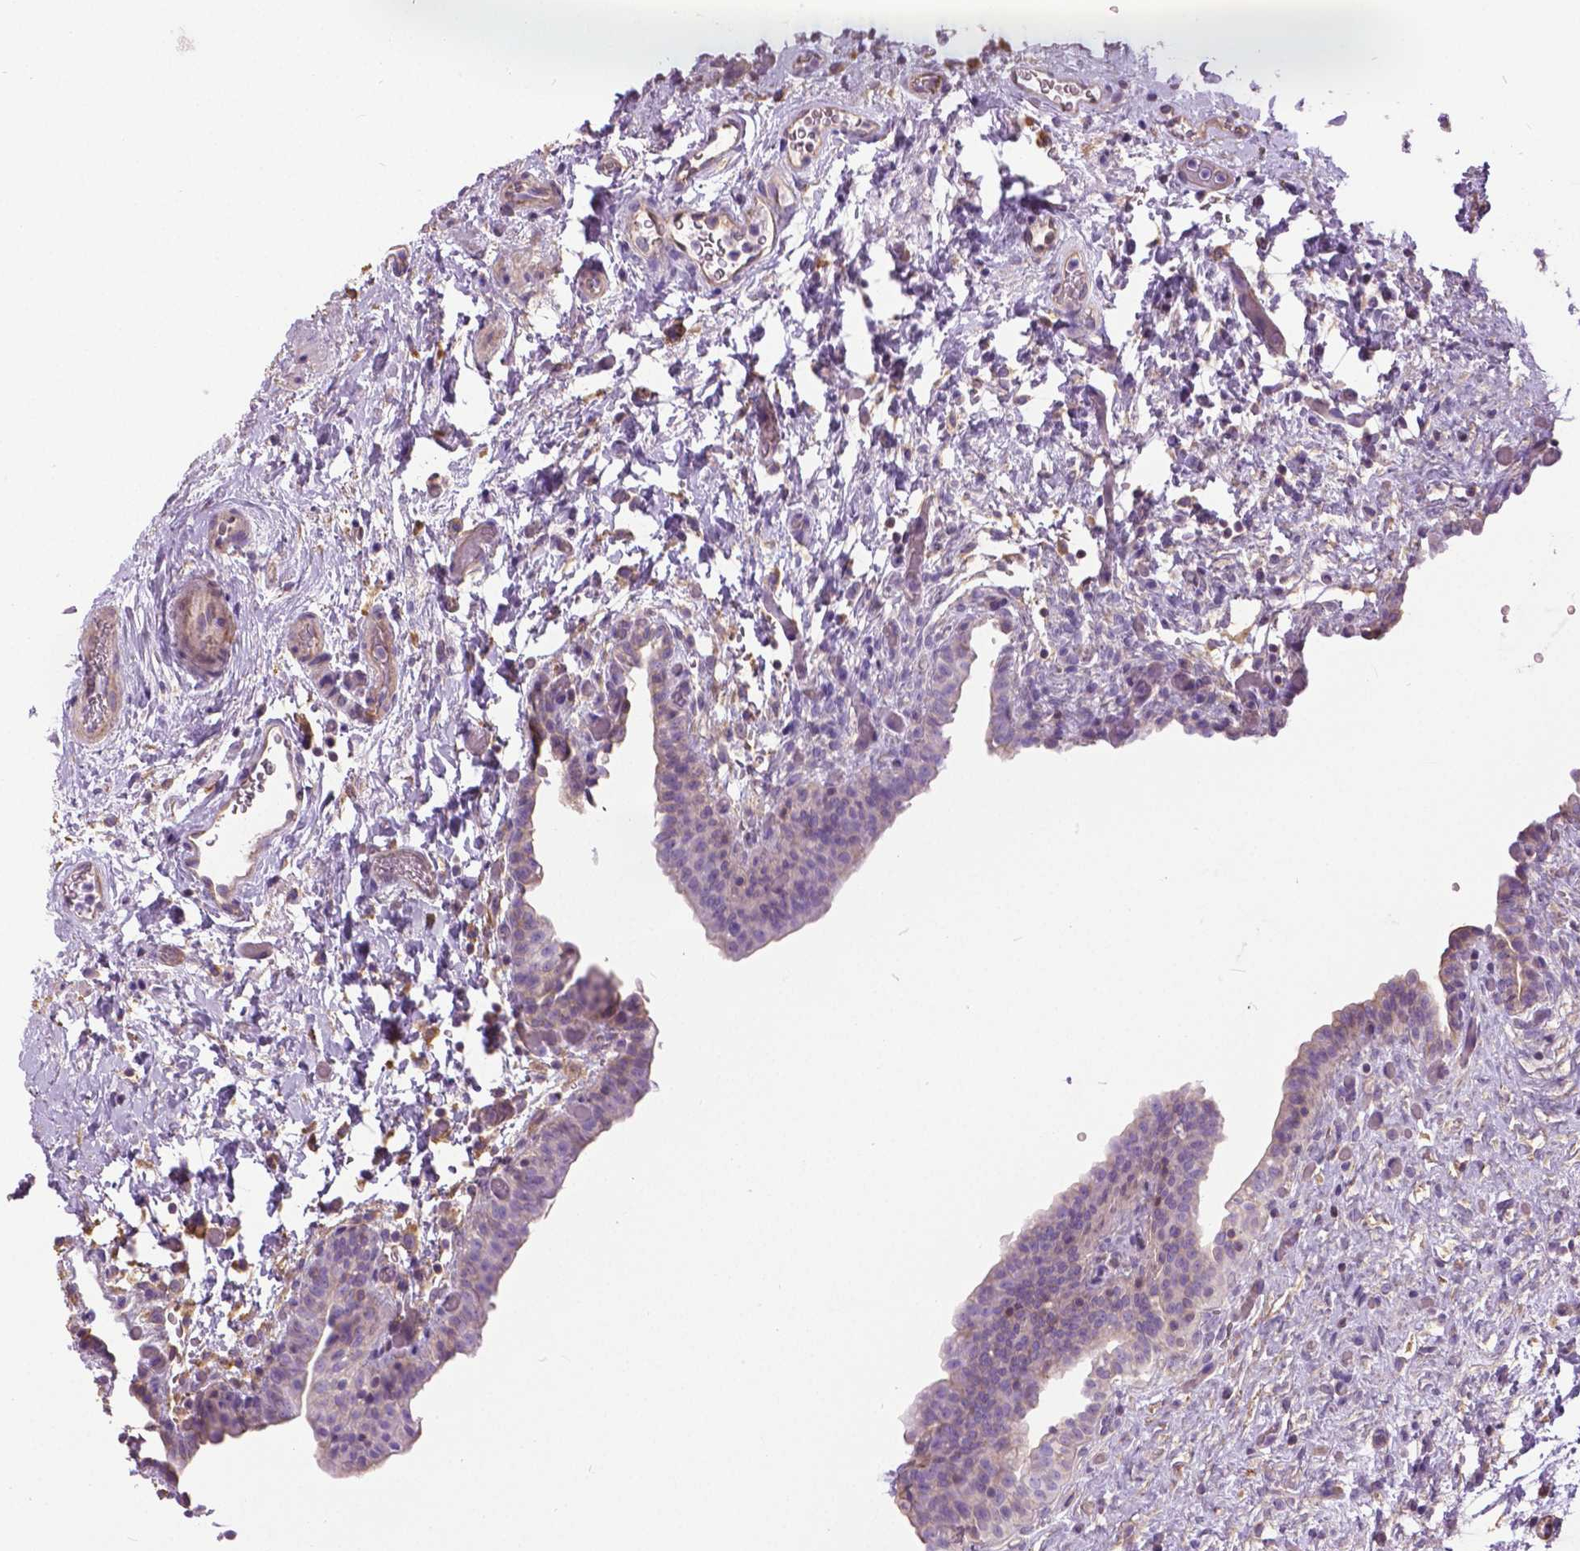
{"staining": {"intensity": "negative", "quantity": "none", "location": "none"}, "tissue": "urinary bladder", "cell_type": "Urothelial cells", "image_type": "normal", "snomed": [{"axis": "morphology", "description": "Normal tissue, NOS"}, {"axis": "topography", "description": "Urinary bladder"}], "caption": "This is an immunohistochemistry histopathology image of benign urinary bladder. There is no positivity in urothelial cells.", "gene": "ANXA13", "patient": {"sex": "male", "age": 69}}